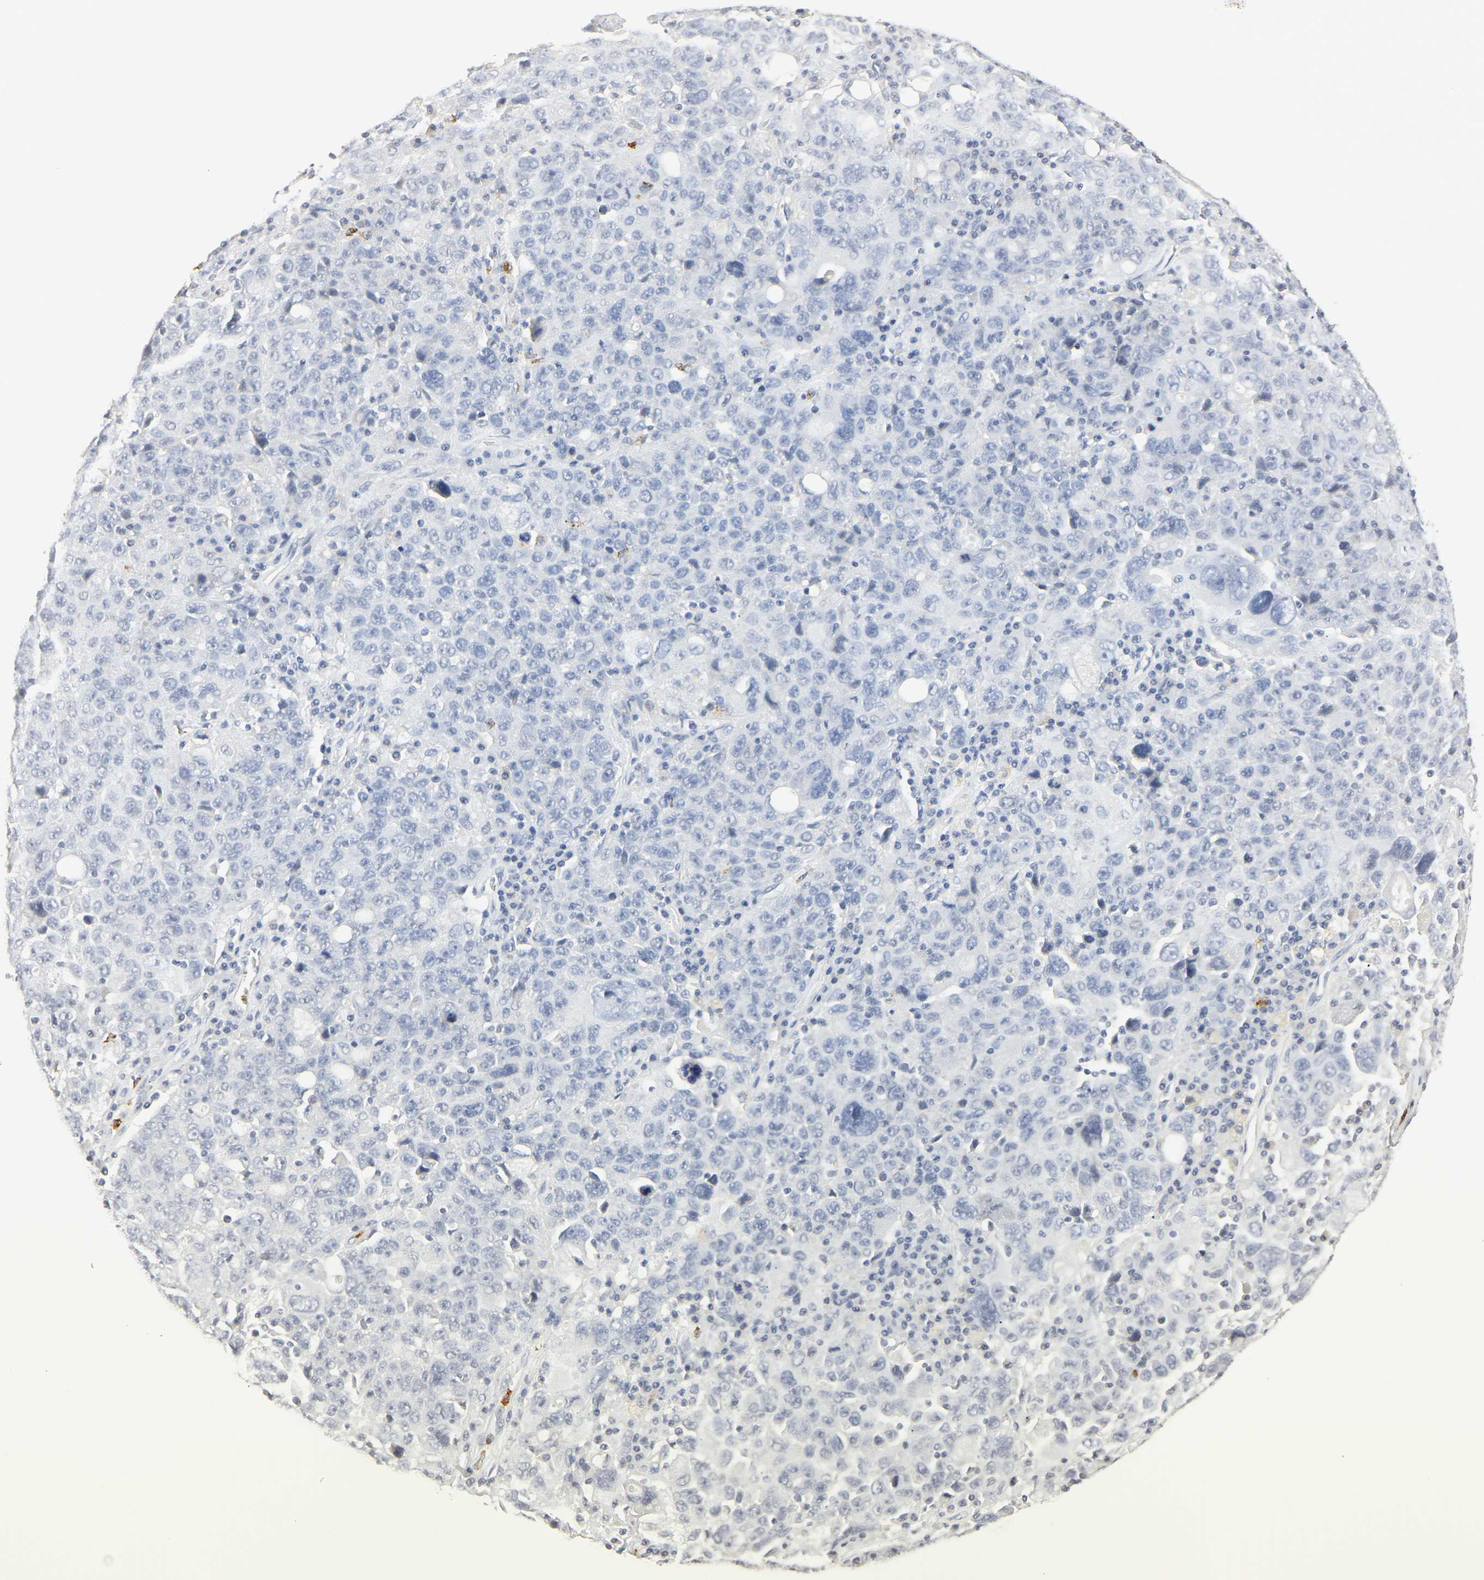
{"staining": {"intensity": "negative", "quantity": "none", "location": "none"}, "tissue": "ovarian cancer", "cell_type": "Tumor cells", "image_type": "cancer", "snomed": [{"axis": "morphology", "description": "Carcinoma, endometroid"}, {"axis": "topography", "description": "Ovary"}], "caption": "Protein analysis of ovarian cancer displays no significant expression in tumor cells.", "gene": "MPO", "patient": {"sex": "female", "age": 62}}